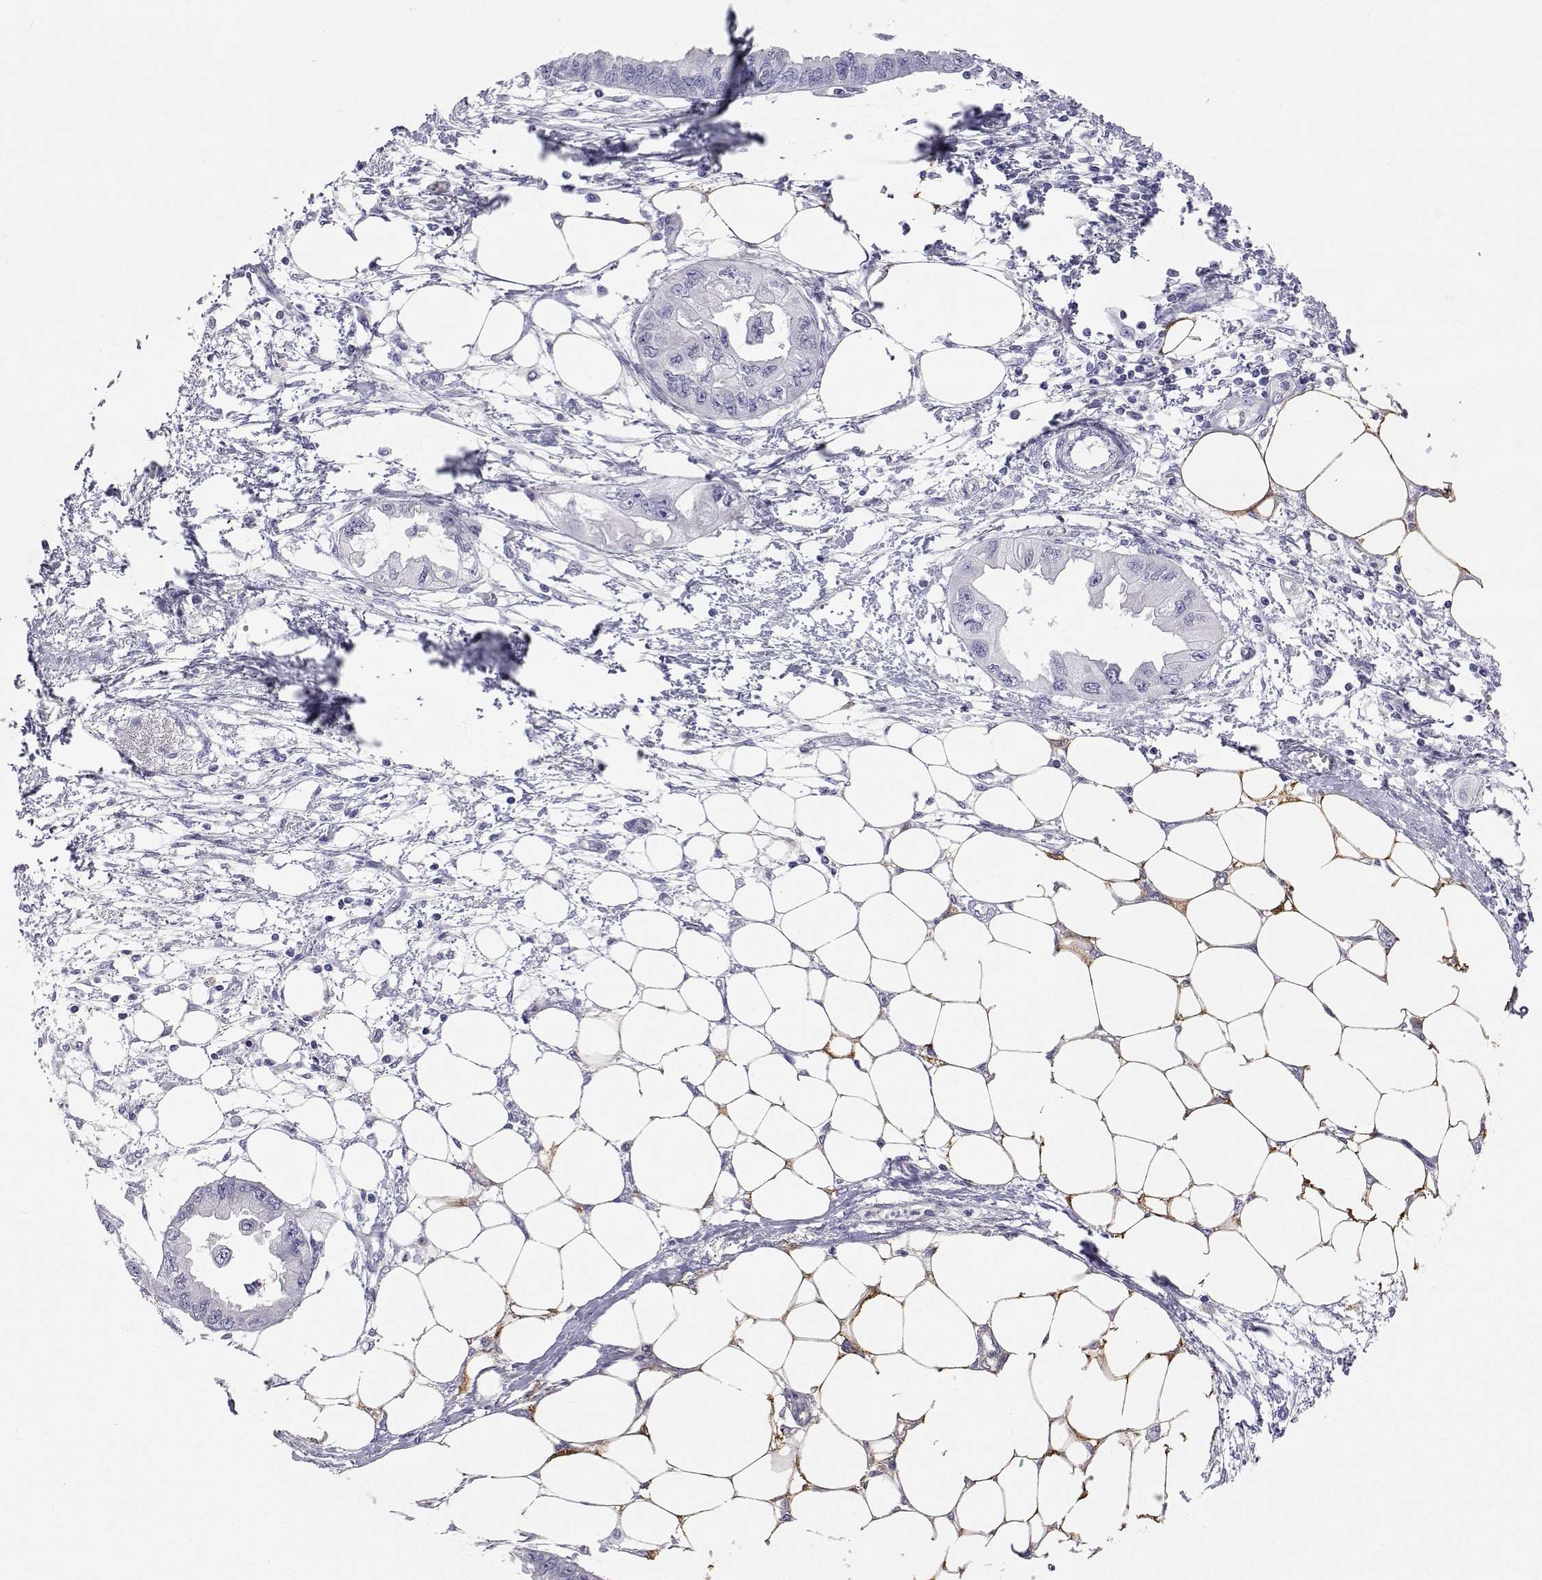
{"staining": {"intensity": "negative", "quantity": "none", "location": "none"}, "tissue": "endometrial cancer", "cell_type": "Tumor cells", "image_type": "cancer", "snomed": [{"axis": "morphology", "description": "Adenocarcinoma, NOS"}, {"axis": "morphology", "description": "Adenocarcinoma, metastatic, NOS"}, {"axis": "topography", "description": "Adipose tissue"}, {"axis": "topography", "description": "Endometrium"}], "caption": "Tumor cells are negative for protein expression in human metastatic adenocarcinoma (endometrial). (Stains: DAB (3,3'-diaminobenzidine) immunohistochemistry (IHC) with hematoxylin counter stain, Microscopy: brightfield microscopy at high magnification).", "gene": "PLIN4", "patient": {"sex": "female", "age": 67}}